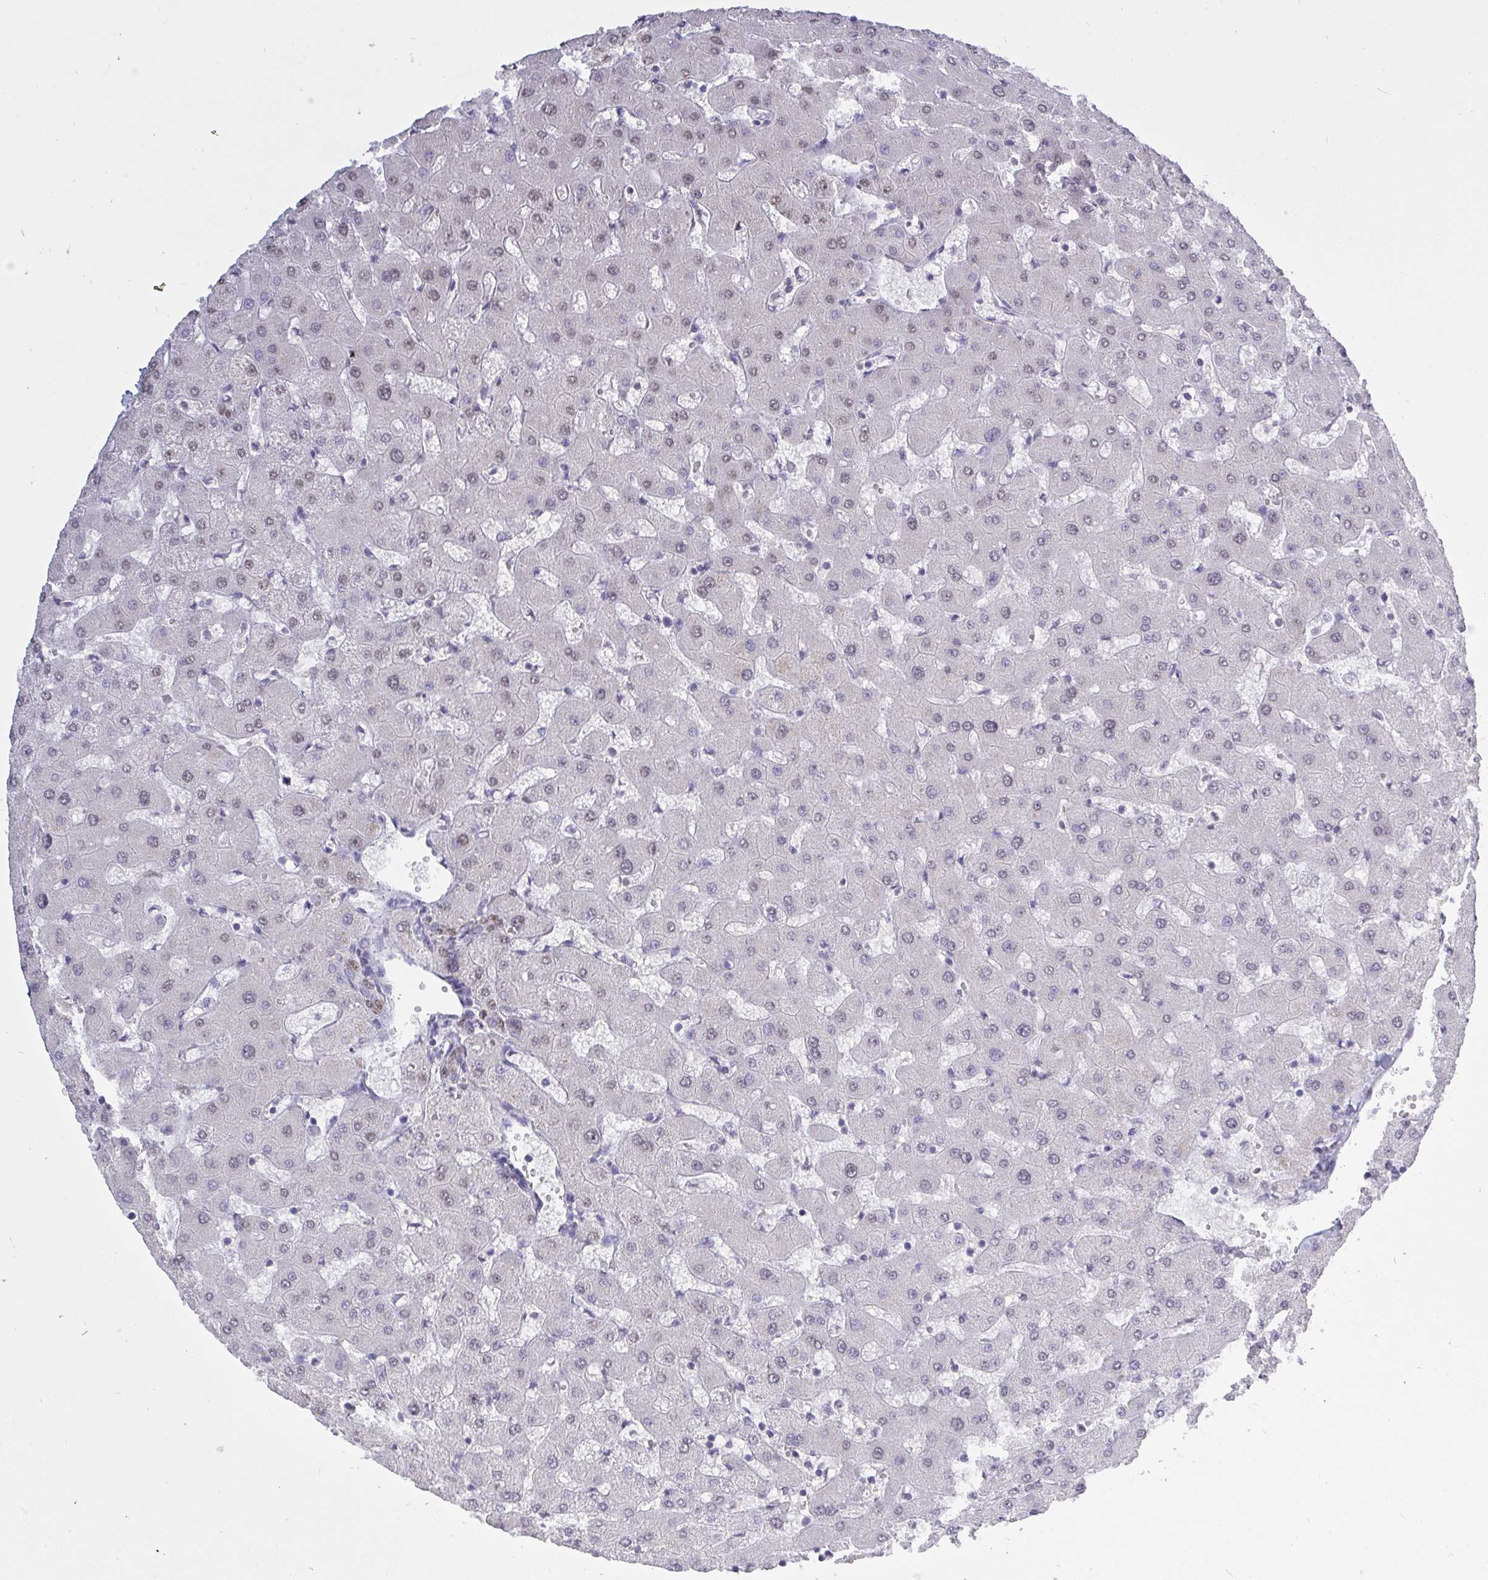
{"staining": {"intensity": "weak", "quantity": "<25%", "location": "nuclear"}, "tissue": "liver", "cell_type": "Cholangiocytes", "image_type": "normal", "snomed": [{"axis": "morphology", "description": "Normal tissue, NOS"}, {"axis": "topography", "description": "Liver"}], "caption": "High power microscopy image of an immunohistochemistry (IHC) histopathology image of benign liver, revealing no significant staining in cholangiocytes.", "gene": "SEMA6B", "patient": {"sex": "female", "age": 63}}